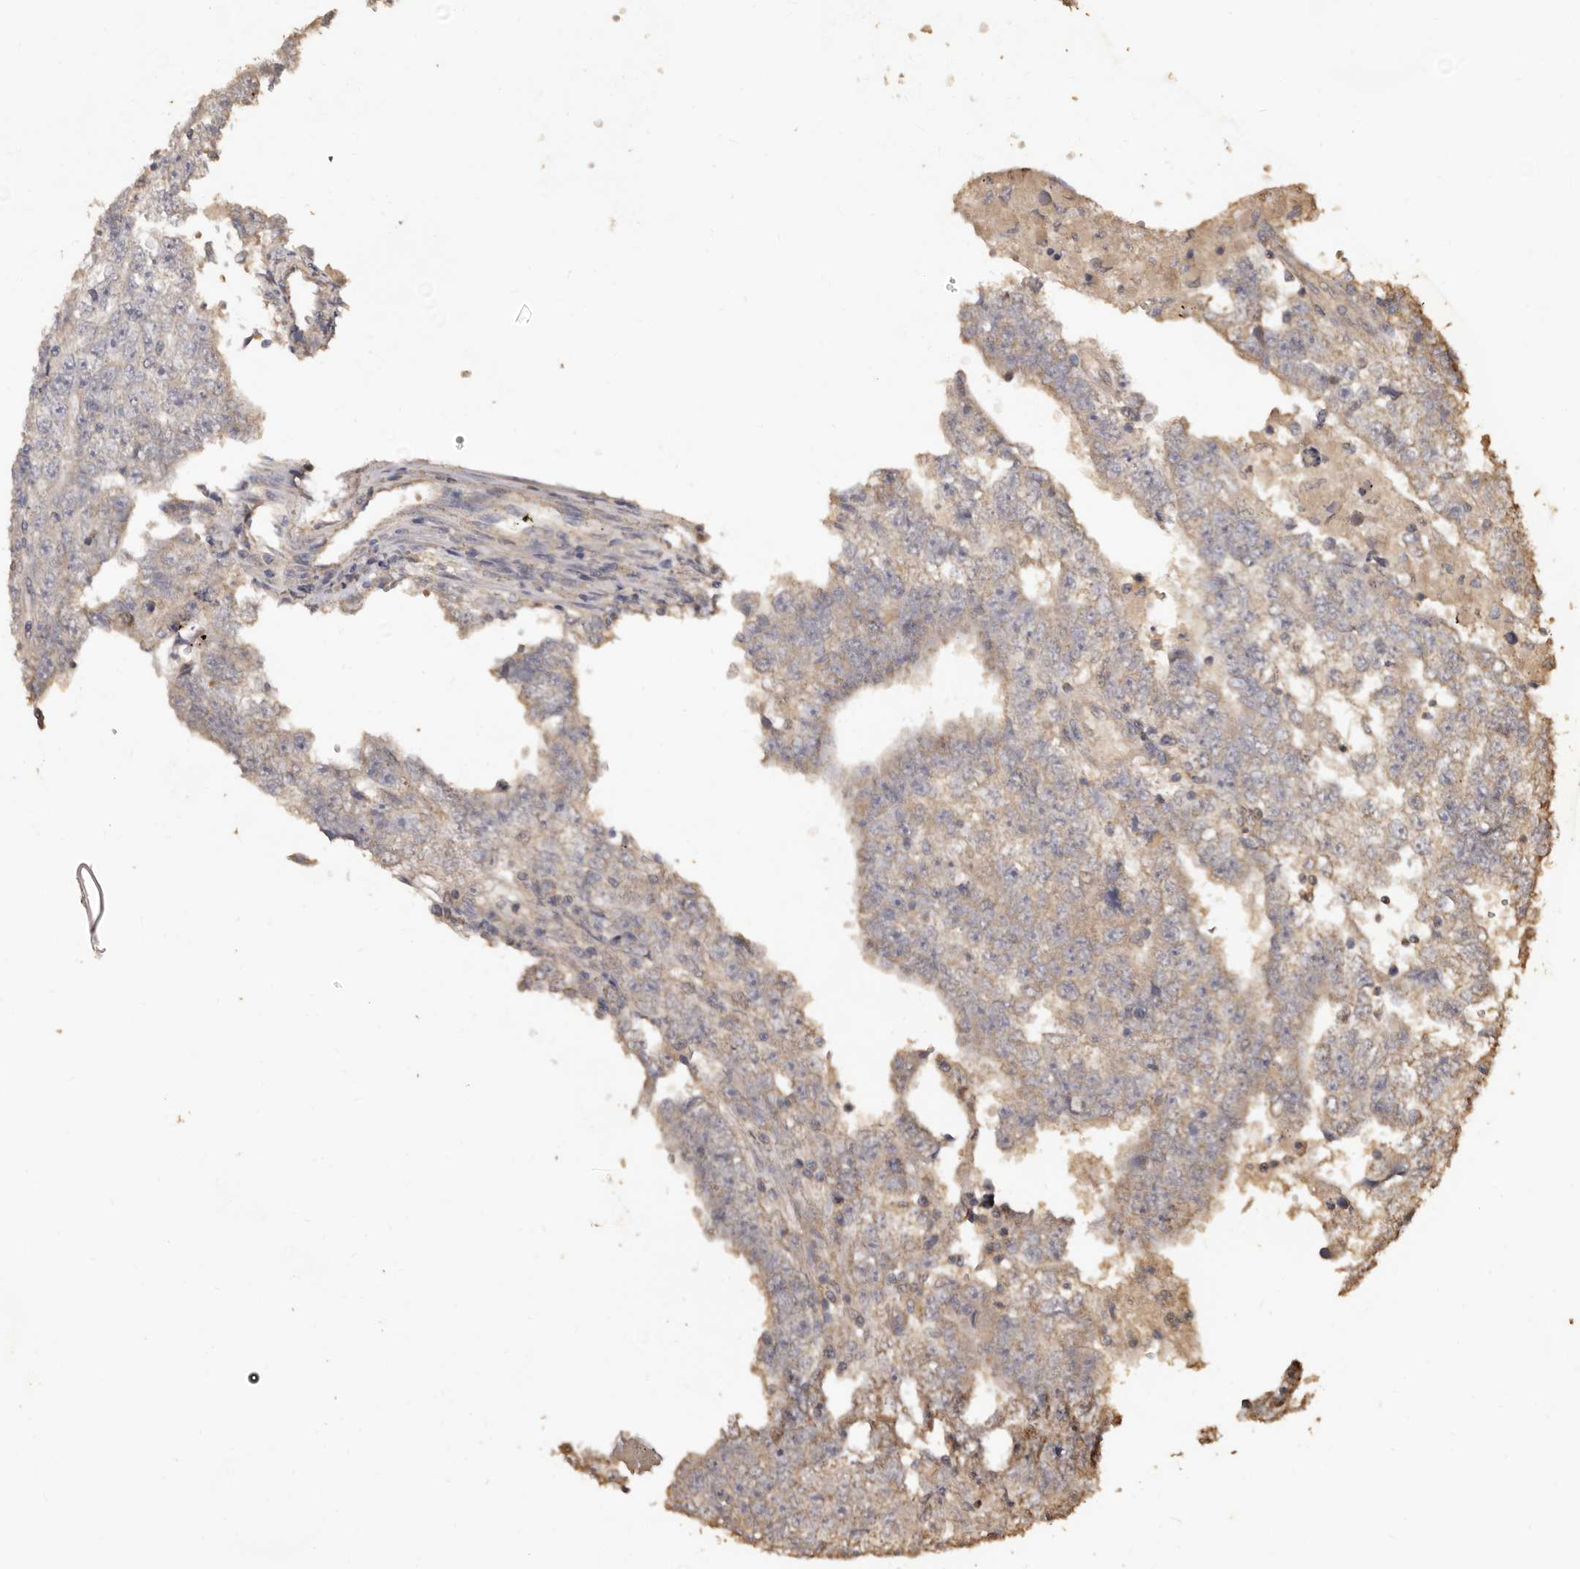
{"staining": {"intensity": "weak", "quantity": "<25%", "location": "cytoplasmic/membranous"}, "tissue": "testis cancer", "cell_type": "Tumor cells", "image_type": "cancer", "snomed": [{"axis": "morphology", "description": "Carcinoma, Embryonal, NOS"}, {"axis": "topography", "description": "Testis"}], "caption": "Immunohistochemistry micrograph of neoplastic tissue: testis cancer stained with DAB reveals no significant protein expression in tumor cells.", "gene": "INAVA", "patient": {"sex": "male", "age": 25}}